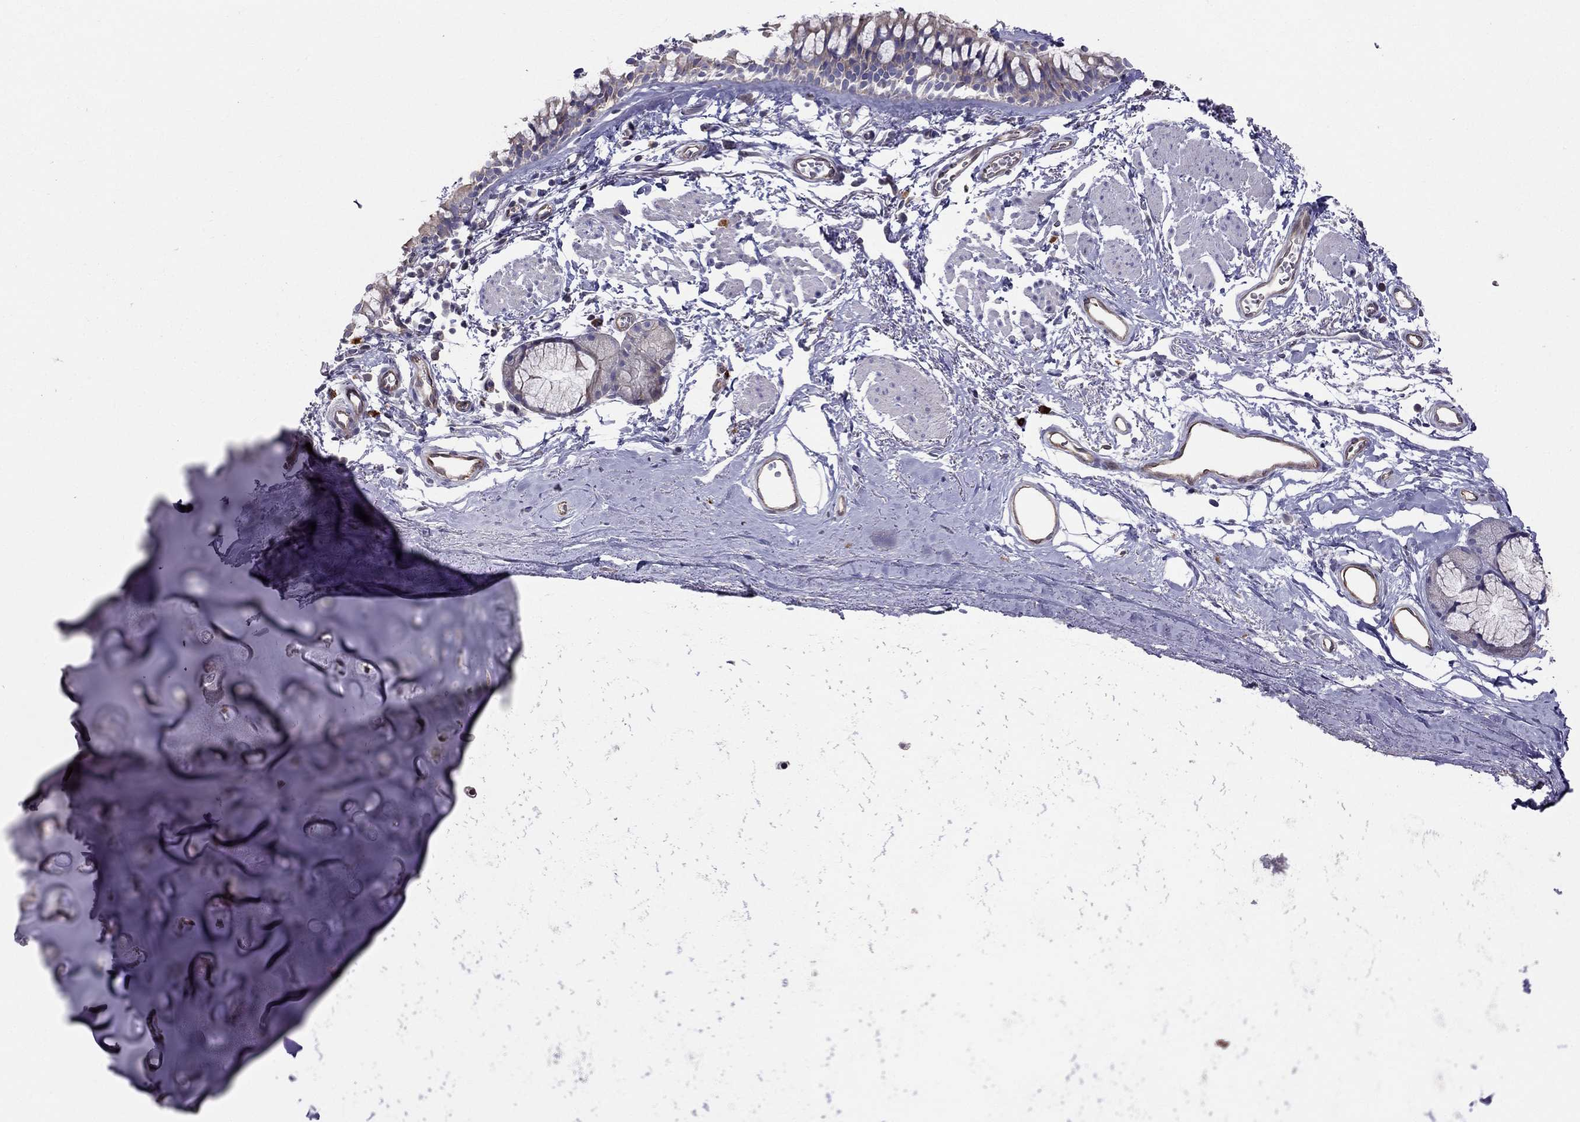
{"staining": {"intensity": "negative", "quantity": "none", "location": "none"}, "tissue": "soft tissue", "cell_type": "Chondrocytes", "image_type": "normal", "snomed": [{"axis": "morphology", "description": "Normal tissue, NOS"}, {"axis": "topography", "description": "Cartilage tissue"}, {"axis": "topography", "description": "Bronchus"}], "caption": "Micrograph shows no significant protein positivity in chondrocytes of unremarkable soft tissue.", "gene": "ENOX1", "patient": {"sex": "female", "age": 79}}